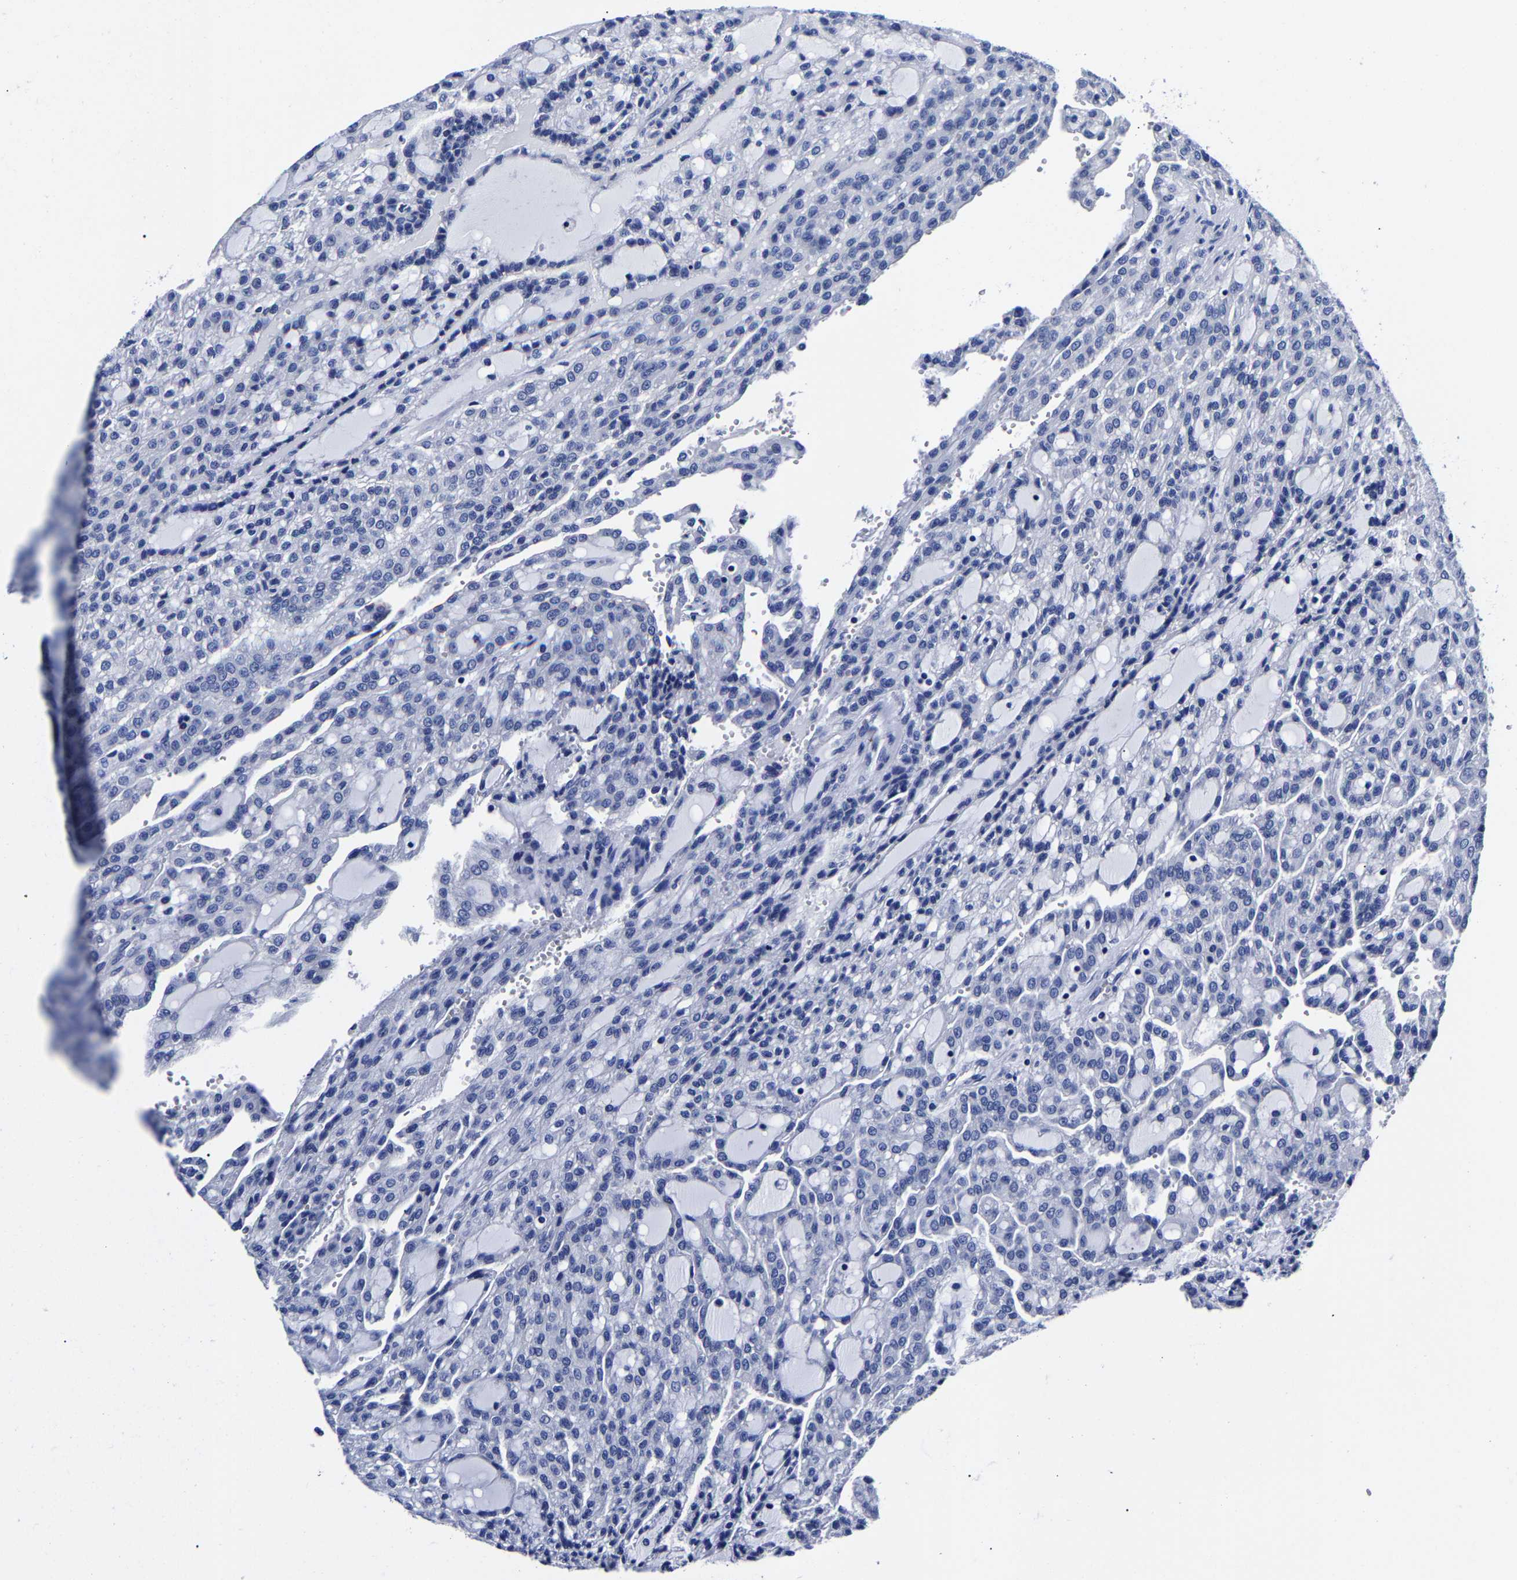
{"staining": {"intensity": "negative", "quantity": "none", "location": "none"}, "tissue": "renal cancer", "cell_type": "Tumor cells", "image_type": "cancer", "snomed": [{"axis": "morphology", "description": "Adenocarcinoma, NOS"}, {"axis": "topography", "description": "Kidney"}], "caption": "Immunohistochemical staining of renal cancer demonstrates no significant positivity in tumor cells.", "gene": "CPA2", "patient": {"sex": "male", "age": 63}}